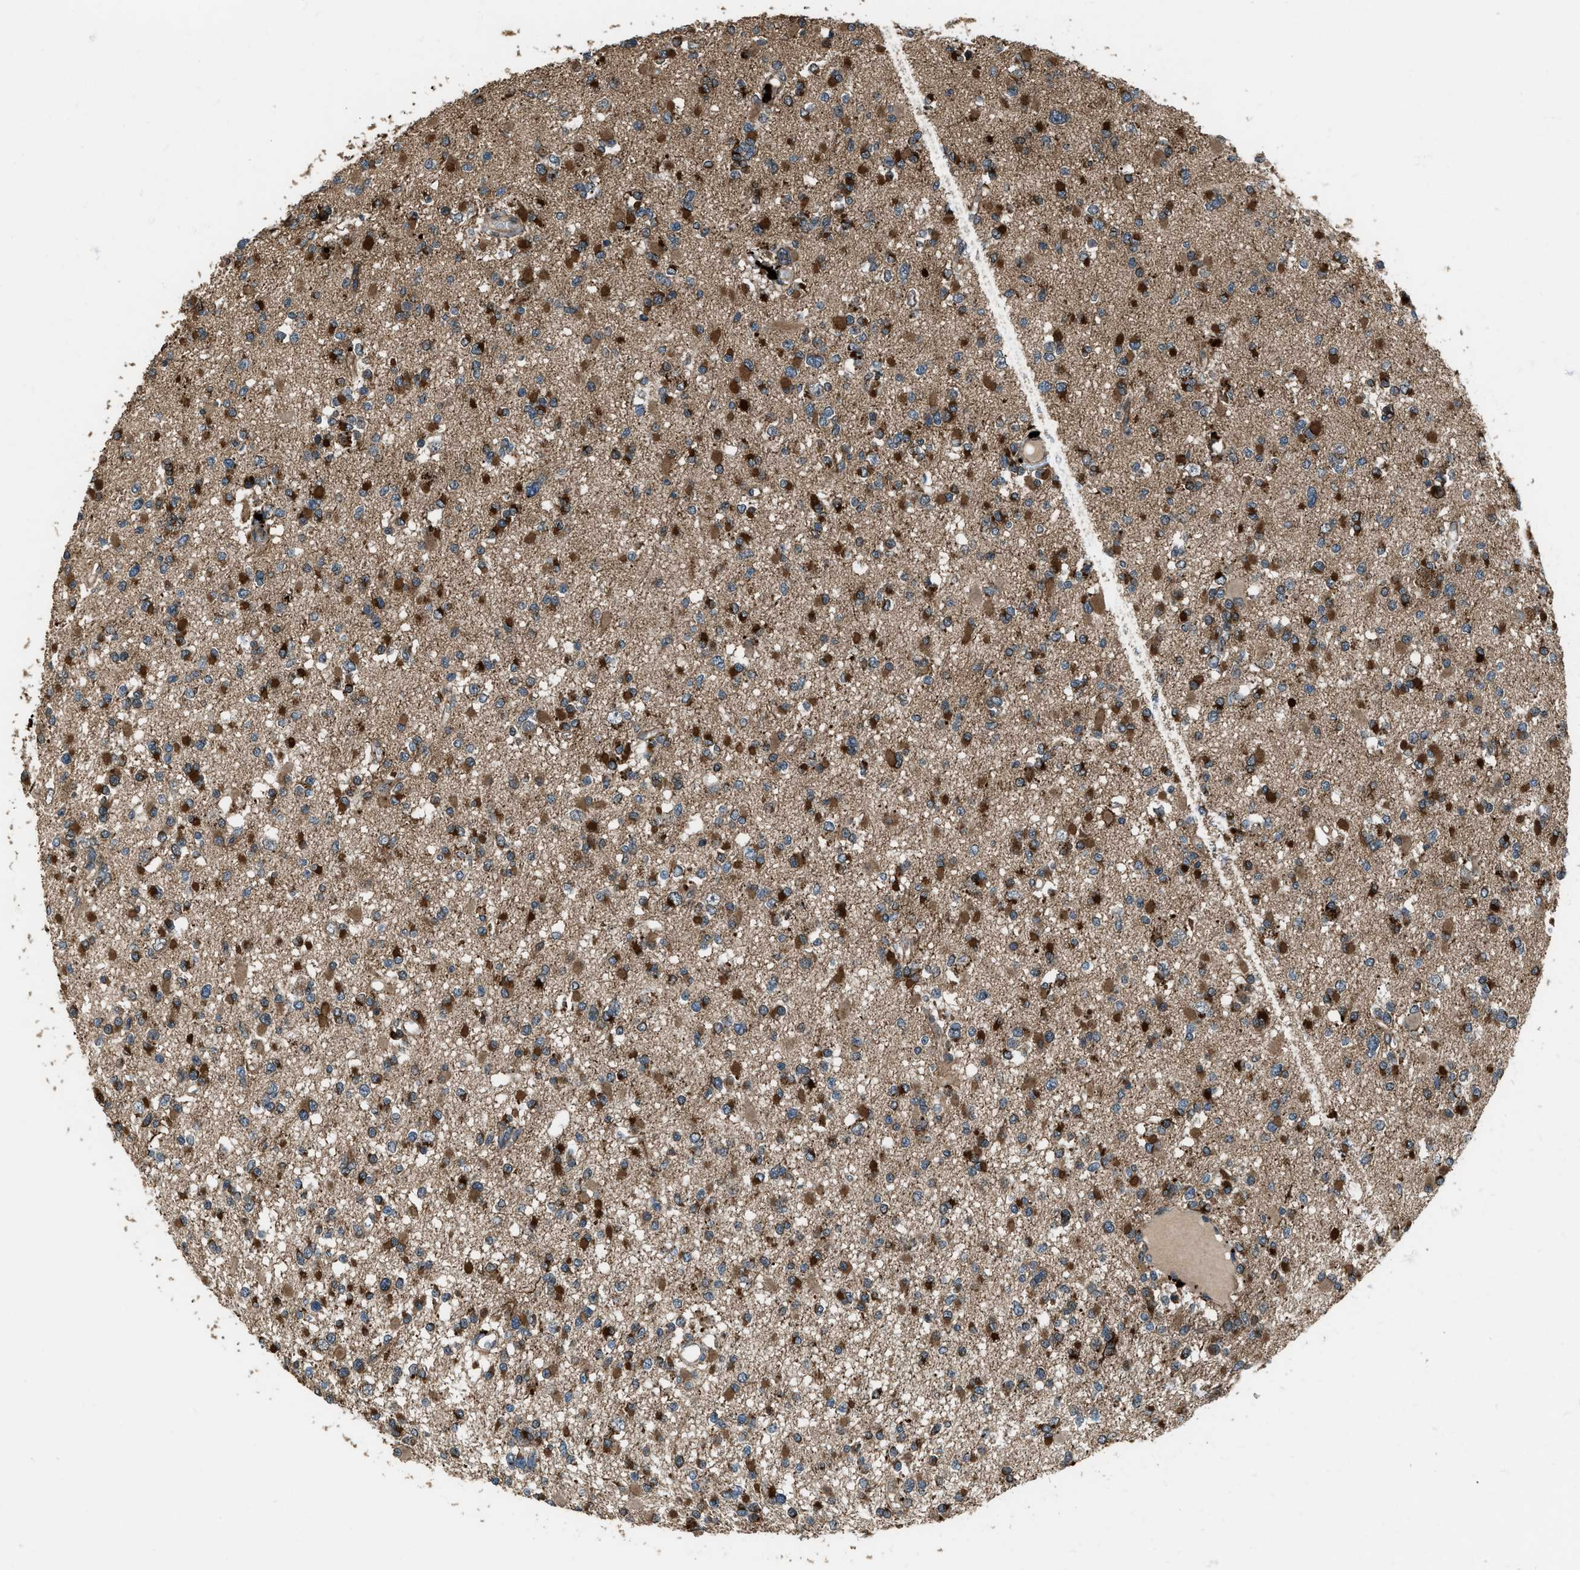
{"staining": {"intensity": "strong", "quantity": ">75%", "location": "cytoplasmic/membranous"}, "tissue": "glioma", "cell_type": "Tumor cells", "image_type": "cancer", "snomed": [{"axis": "morphology", "description": "Glioma, malignant, Low grade"}, {"axis": "topography", "description": "Brain"}], "caption": "The image displays immunohistochemical staining of glioma. There is strong cytoplasmic/membranous expression is appreciated in approximately >75% of tumor cells.", "gene": "IRAK4", "patient": {"sex": "female", "age": 22}}